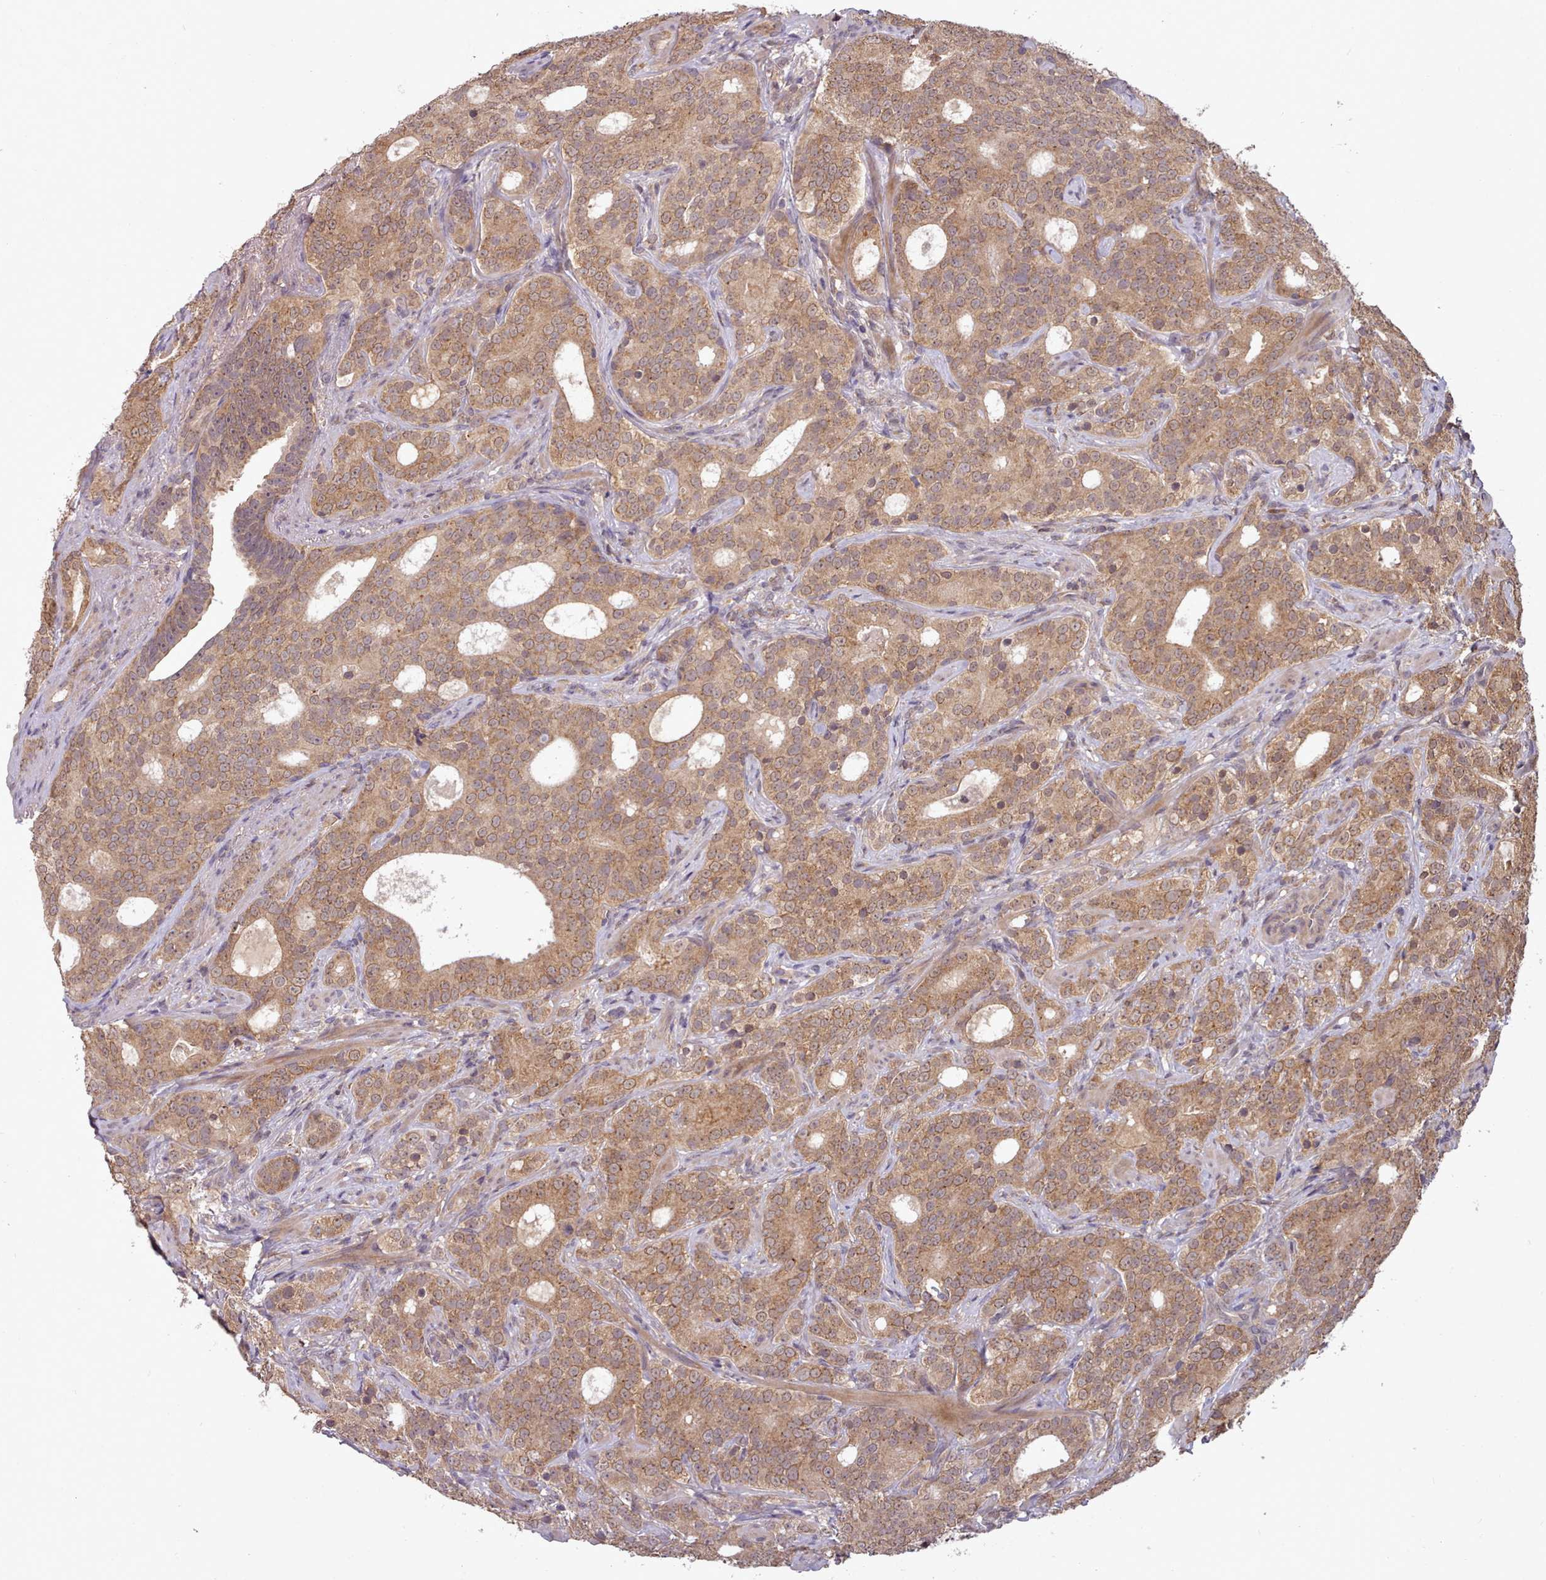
{"staining": {"intensity": "moderate", "quantity": ">75%", "location": "cytoplasmic/membranous"}, "tissue": "prostate cancer", "cell_type": "Tumor cells", "image_type": "cancer", "snomed": [{"axis": "morphology", "description": "Adenocarcinoma, High grade"}, {"axis": "topography", "description": "Prostate"}], "caption": "The image displays immunohistochemical staining of prostate cancer (adenocarcinoma (high-grade)). There is moderate cytoplasmic/membranous staining is present in about >75% of tumor cells.", "gene": "PIP4P1", "patient": {"sex": "male", "age": 64}}